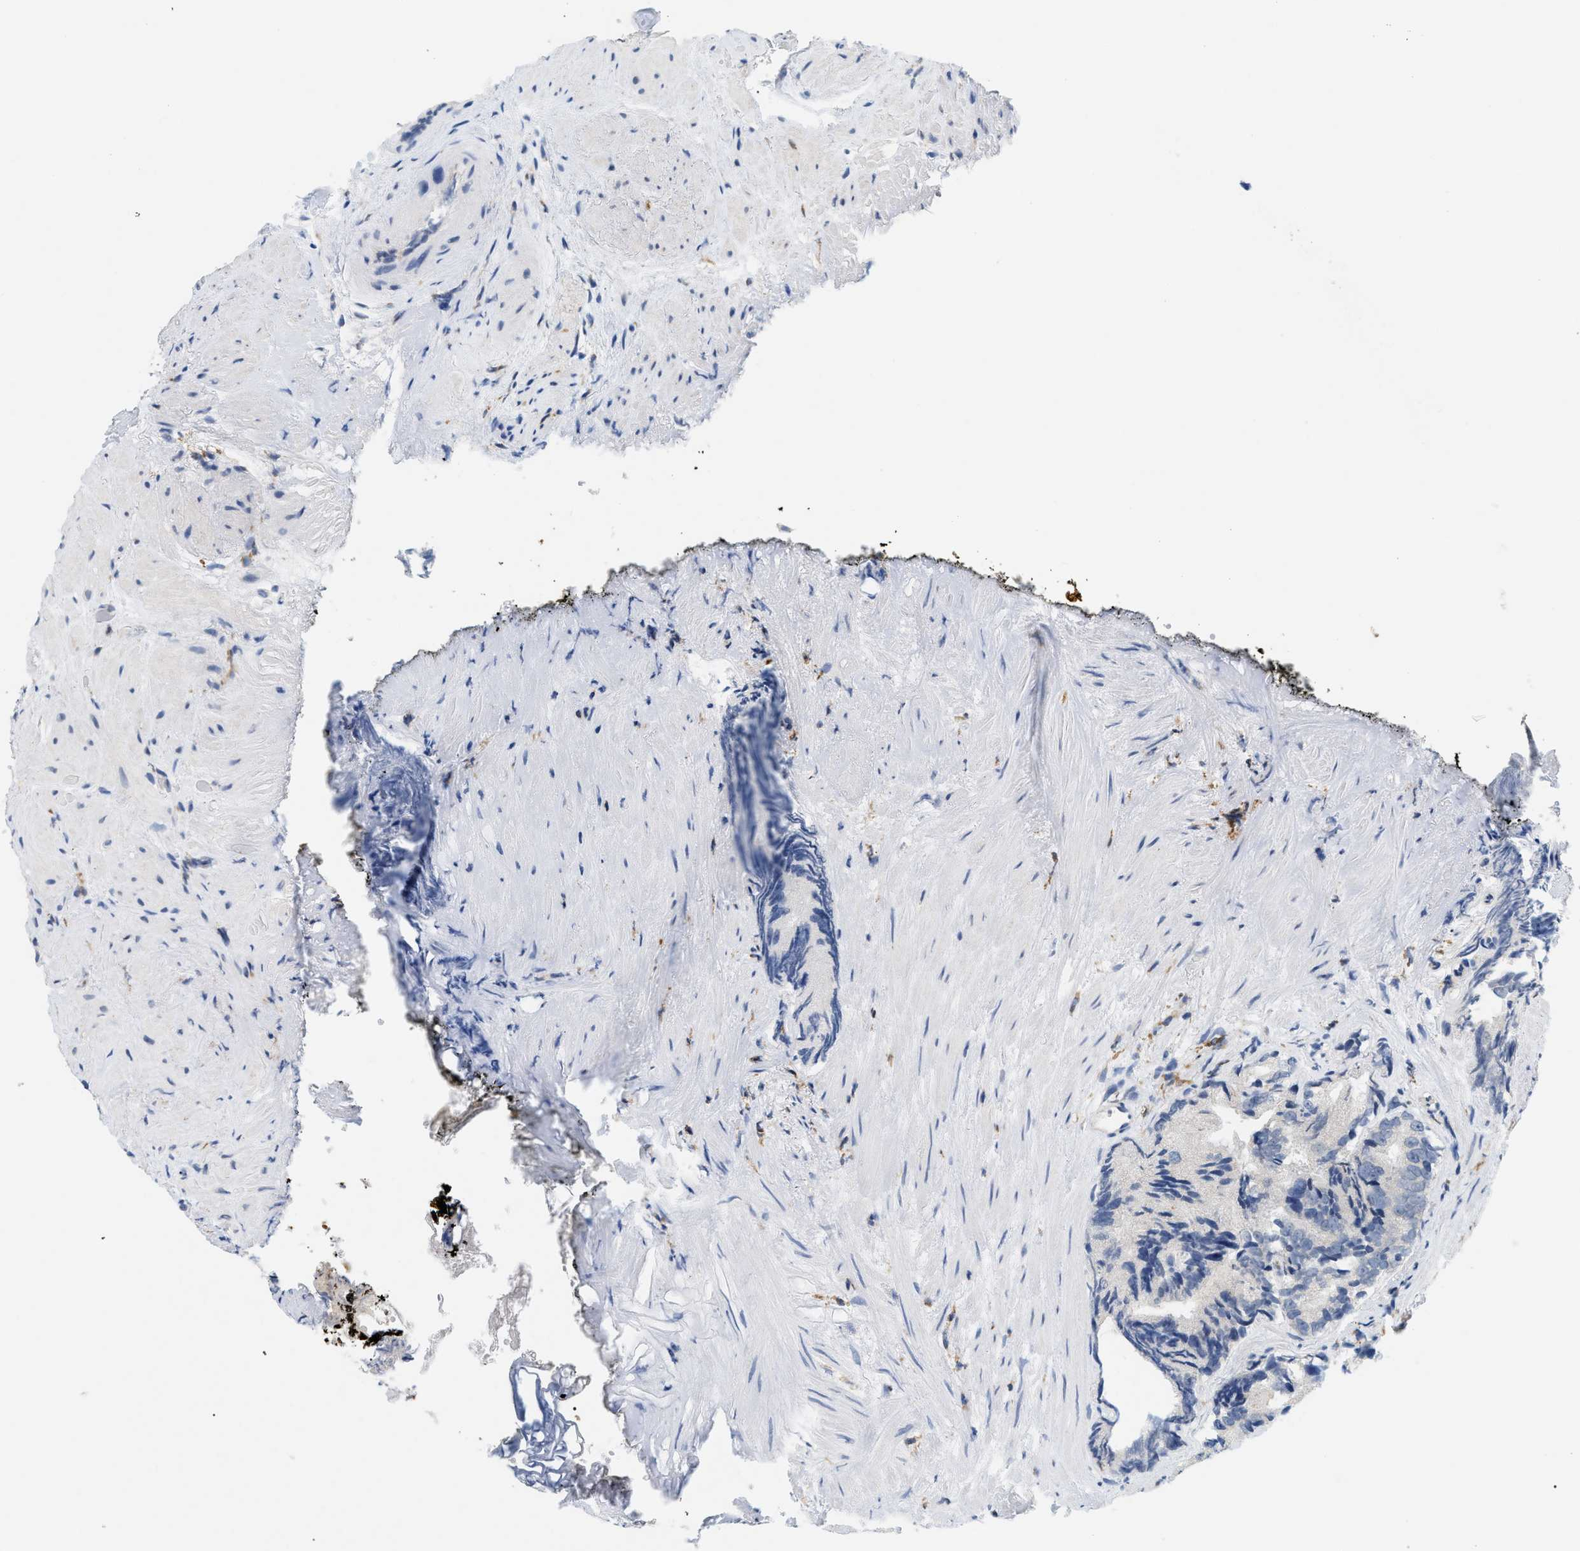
{"staining": {"intensity": "negative", "quantity": "none", "location": "none"}, "tissue": "prostate cancer", "cell_type": "Tumor cells", "image_type": "cancer", "snomed": [{"axis": "morphology", "description": "Adenocarcinoma, Low grade"}, {"axis": "topography", "description": "Prostate"}], "caption": "Immunohistochemistry (IHC) photomicrograph of human adenocarcinoma (low-grade) (prostate) stained for a protein (brown), which shows no expression in tumor cells. (Immunohistochemistry (IHC), brightfield microscopy, high magnification).", "gene": "INPP5D", "patient": {"sex": "male", "age": 89}}